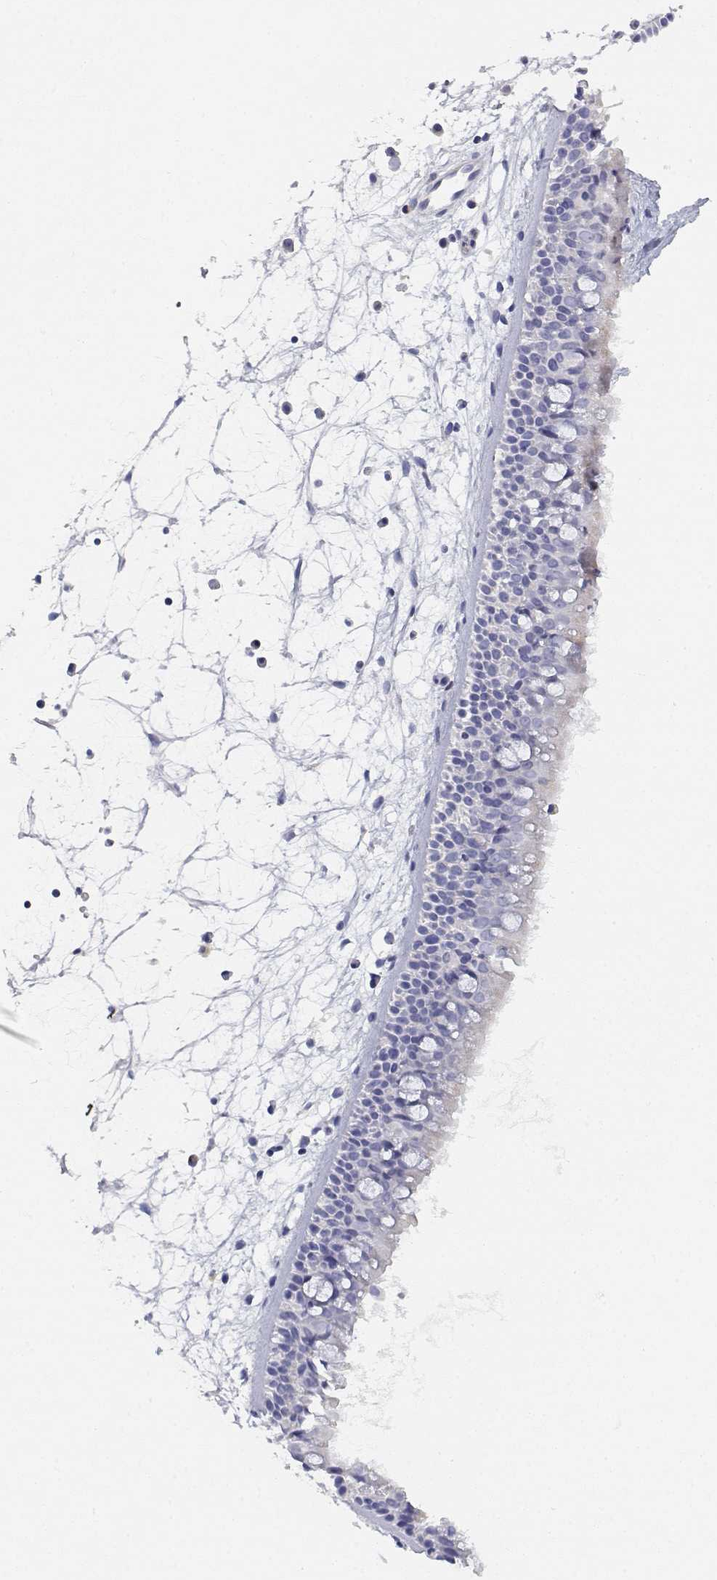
{"staining": {"intensity": "negative", "quantity": "none", "location": "none"}, "tissue": "nasopharynx", "cell_type": "Respiratory epithelial cells", "image_type": "normal", "snomed": [{"axis": "morphology", "description": "Normal tissue, NOS"}, {"axis": "topography", "description": "Nasopharynx"}], "caption": "The photomicrograph reveals no staining of respiratory epithelial cells in normal nasopharynx. (Stains: DAB immunohistochemistry (IHC) with hematoxylin counter stain, Microscopy: brightfield microscopy at high magnification).", "gene": "ADA", "patient": {"sex": "female", "age": 68}}